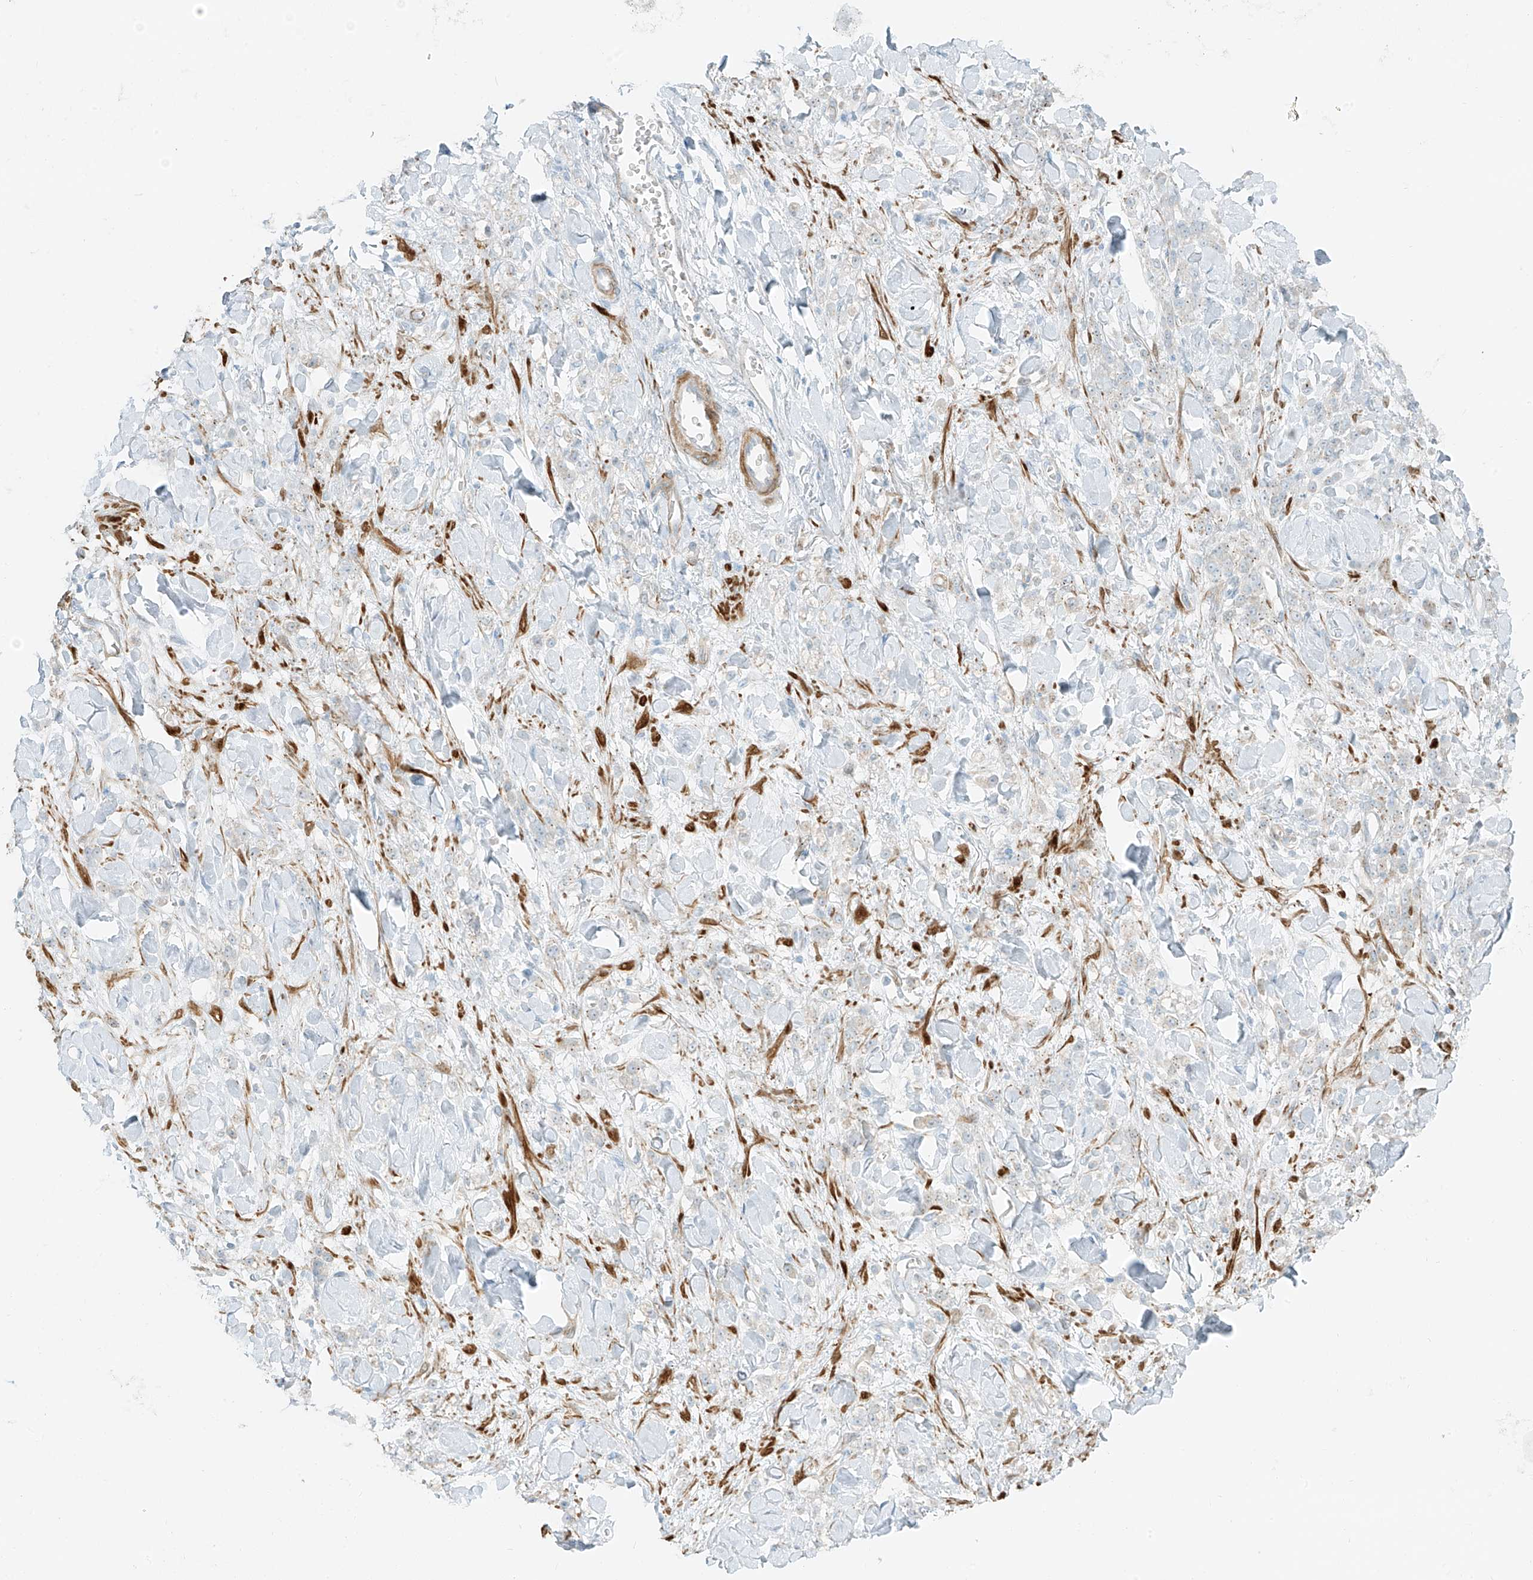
{"staining": {"intensity": "negative", "quantity": "none", "location": "none"}, "tissue": "stomach cancer", "cell_type": "Tumor cells", "image_type": "cancer", "snomed": [{"axis": "morphology", "description": "Normal tissue, NOS"}, {"axis": "morphology", "description": "Adenocarcinoma, NOS"}, {"axis": "topography", "description": "Stomach"}], "caption": "IHC of stomach cancer (adenocarcinoma) displays no expression in tumor cells.", "gene": "SMCP", "patient": {"sex": "male", "age": 82}}